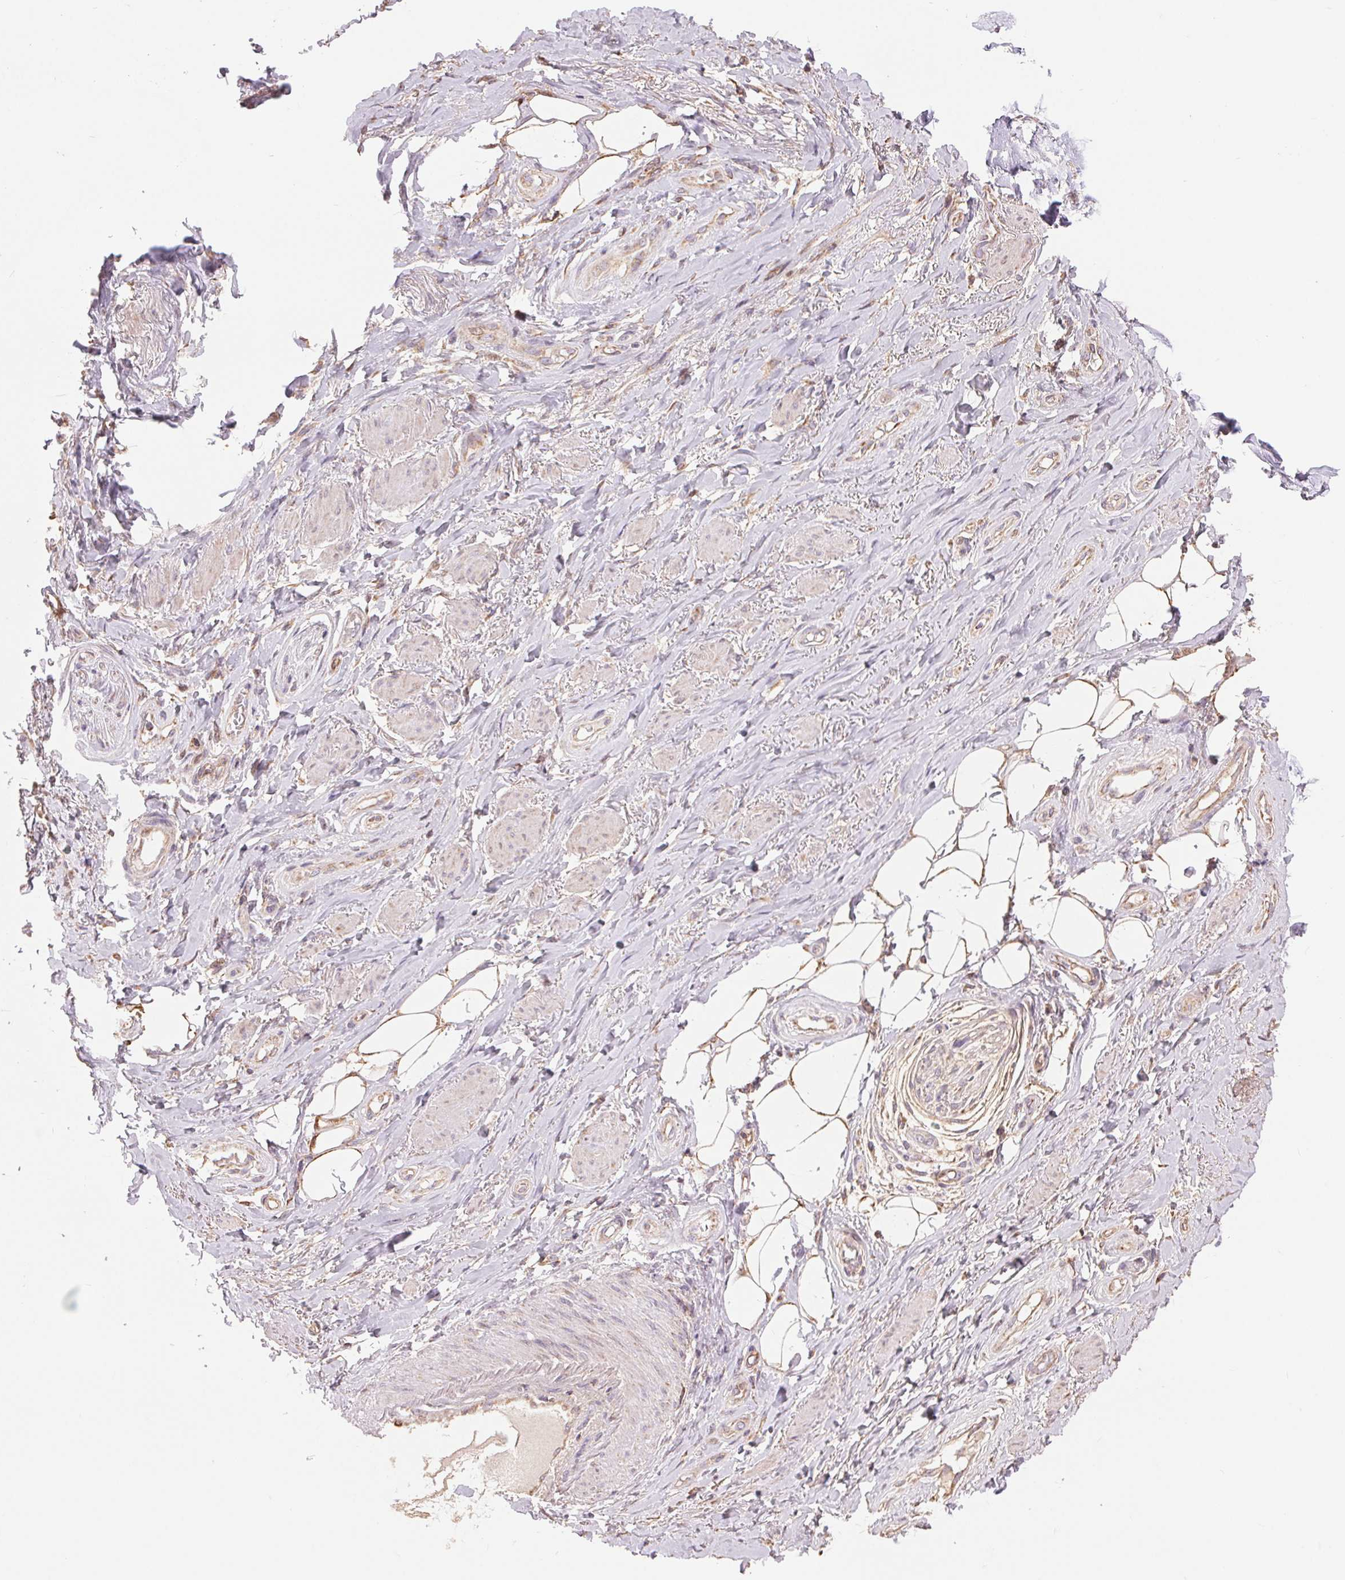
{"staining": {"intensity": "weak", "quantity": ">75%", "location": "cytoplasmic/membranous"}, "tissue": "adipose tissue", "cell_type": "Adipocytes", "image_type": "normal", "snomed": [{"axis": "morphology", "description": "Normal tissue, NOS"}, {"axis": "topography", "description": "Anal"}, {"axis": "topography", "description": "Peripheral nerve tissue"}], "caption": "Protein expression analysis of benign adipose tissue reveals weak cytoplasmic/membranous expression in about >75% of adipocytes. (DAB (3,3'-diaminobenzidine) = brown stain, brightfield microscopy at high magnification).", "gene": "DGUOK", "patient": {"sex": "male", "age": 53}}